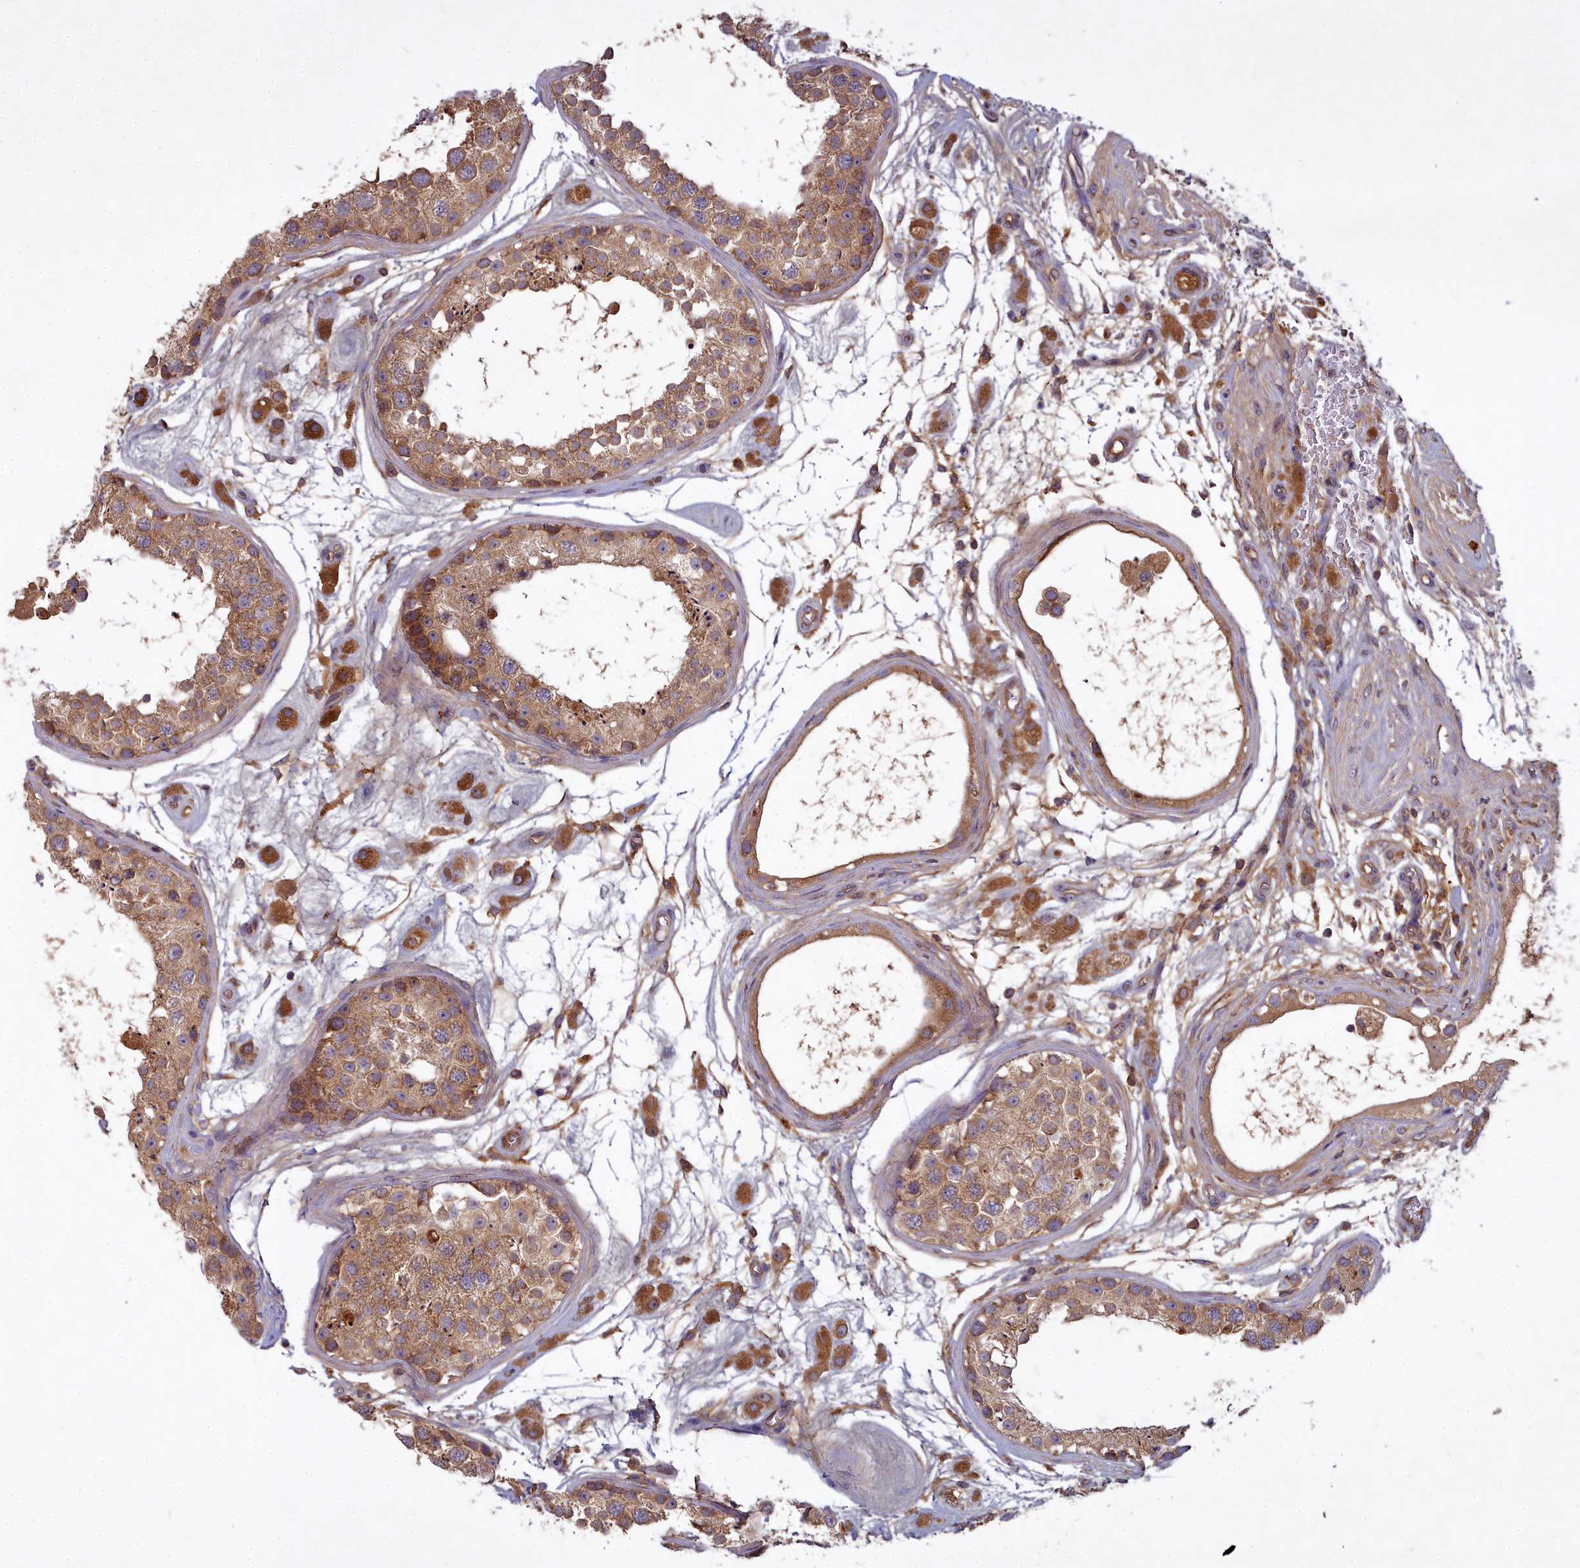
{"staining": {"intensity": "moderate", "quantity": ">75%", "location": "cytoplasmic/membranous"}, "tissue": "testis", "cell_type": "Cells in seminiferous ducts", "image_type": "normal", "snomed": [{"axis": "morphology", "description": "Normal tissue, NOS"}, {"axis": "topography", "description": "Testis"}], "caption": "The histopathology image displays staining of benign testis, revealing moderate cytoplasmic/membranous protein expression (brown color) within cells in seminiferous ducts. (brown staining indicates protein expression, while blue staining denotes nuclei).", "gene": "CCDC167", "patient": {"sex": "male", "age": 25}}